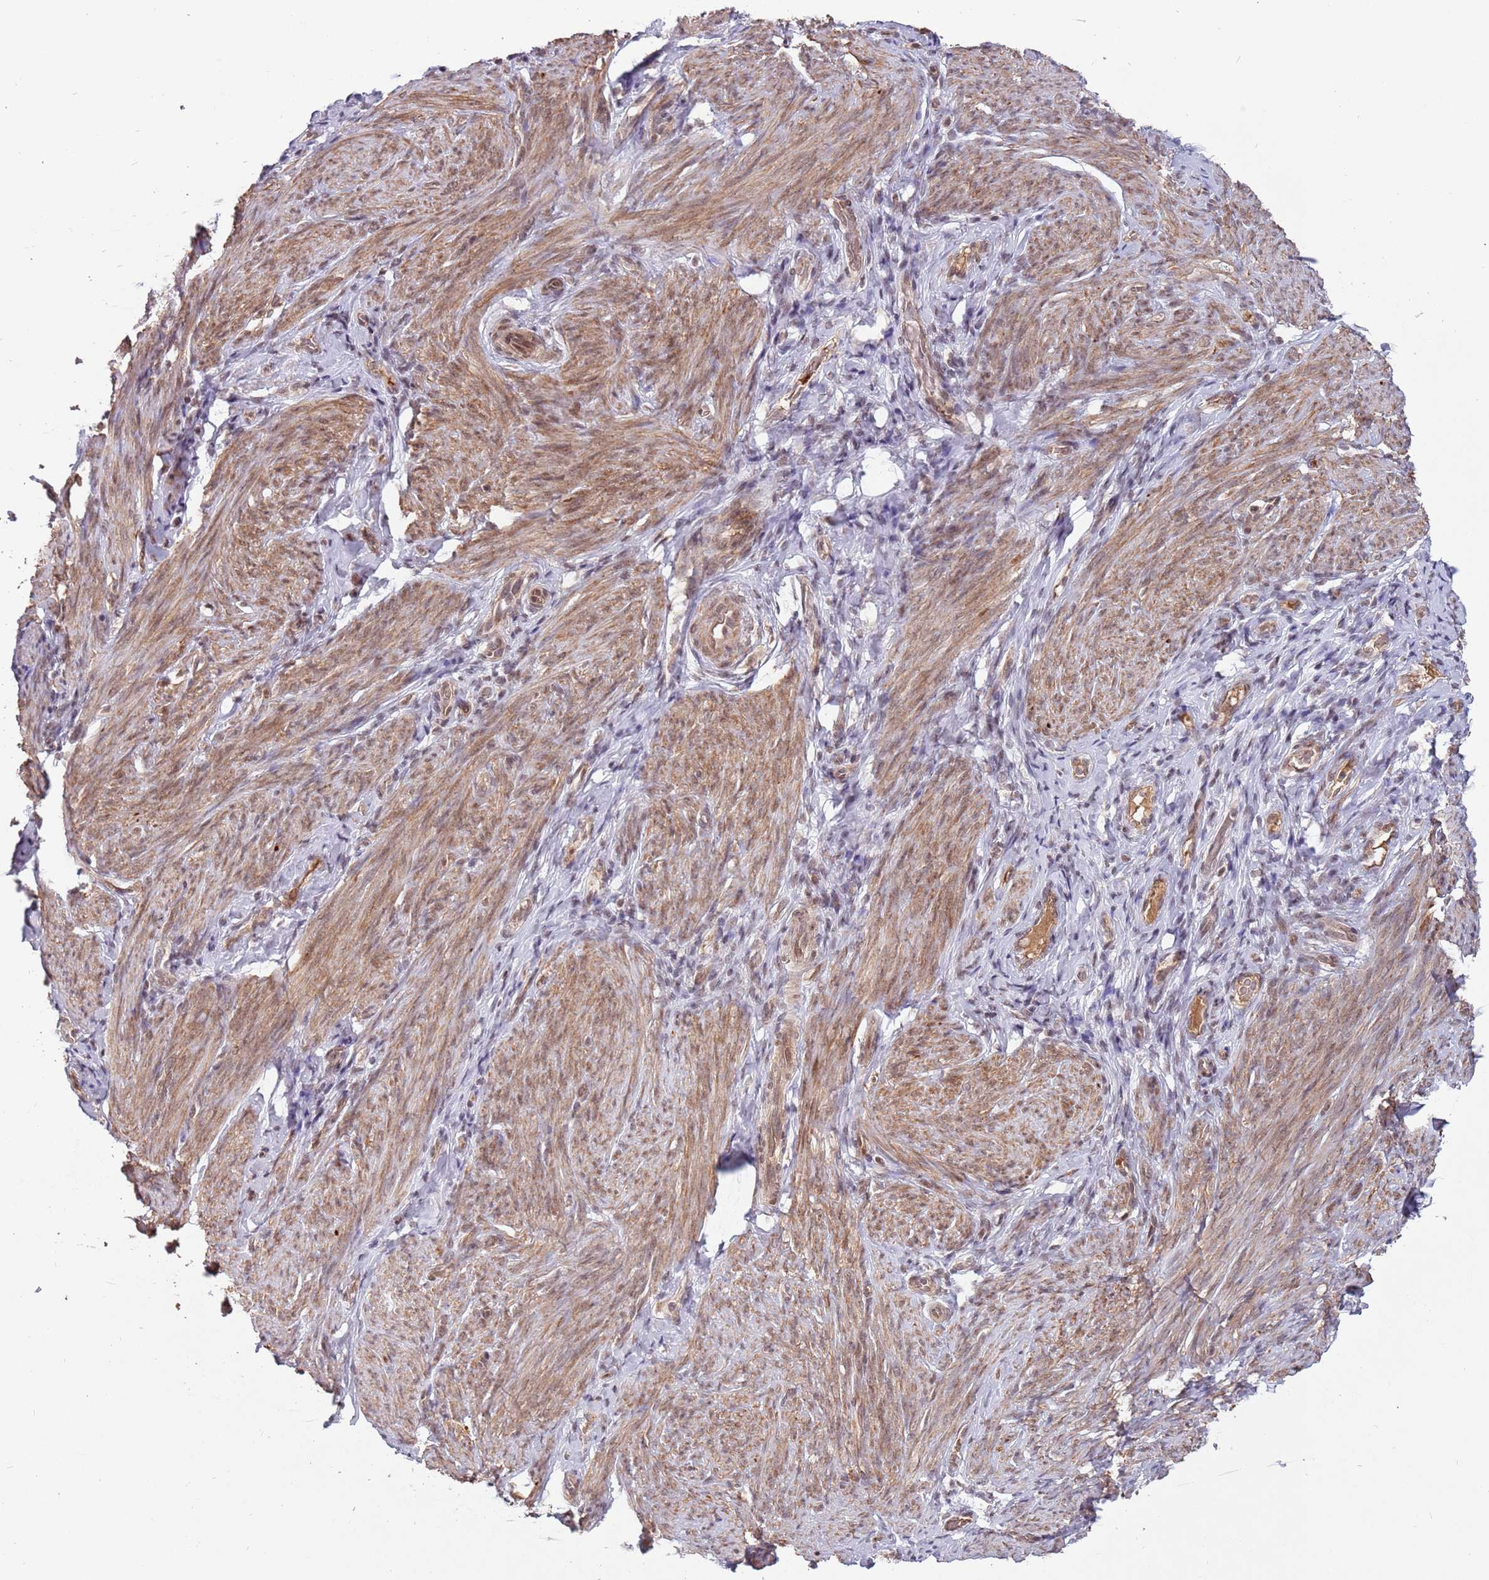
{"staining": {"intensity": "weak", "quantity": "<25%", "location": "cytoplasmic/membranous,nuclear"}, "tissue": "endometrium", "cell_type": "Cells in endometrial stroma", "image_type": "normal", "snomed": [{"axis": "morphology", "description": "Normal tissue, NOS"}, {"axis": "topography", "description": "Endometrium"}], "caption": "The immunohistochemistry (IHC) image has no significant staining in cells in endometrial stroma of endometrium.", "gene": "SUDS3", "patient": {"sex": "female", "age": 65}}